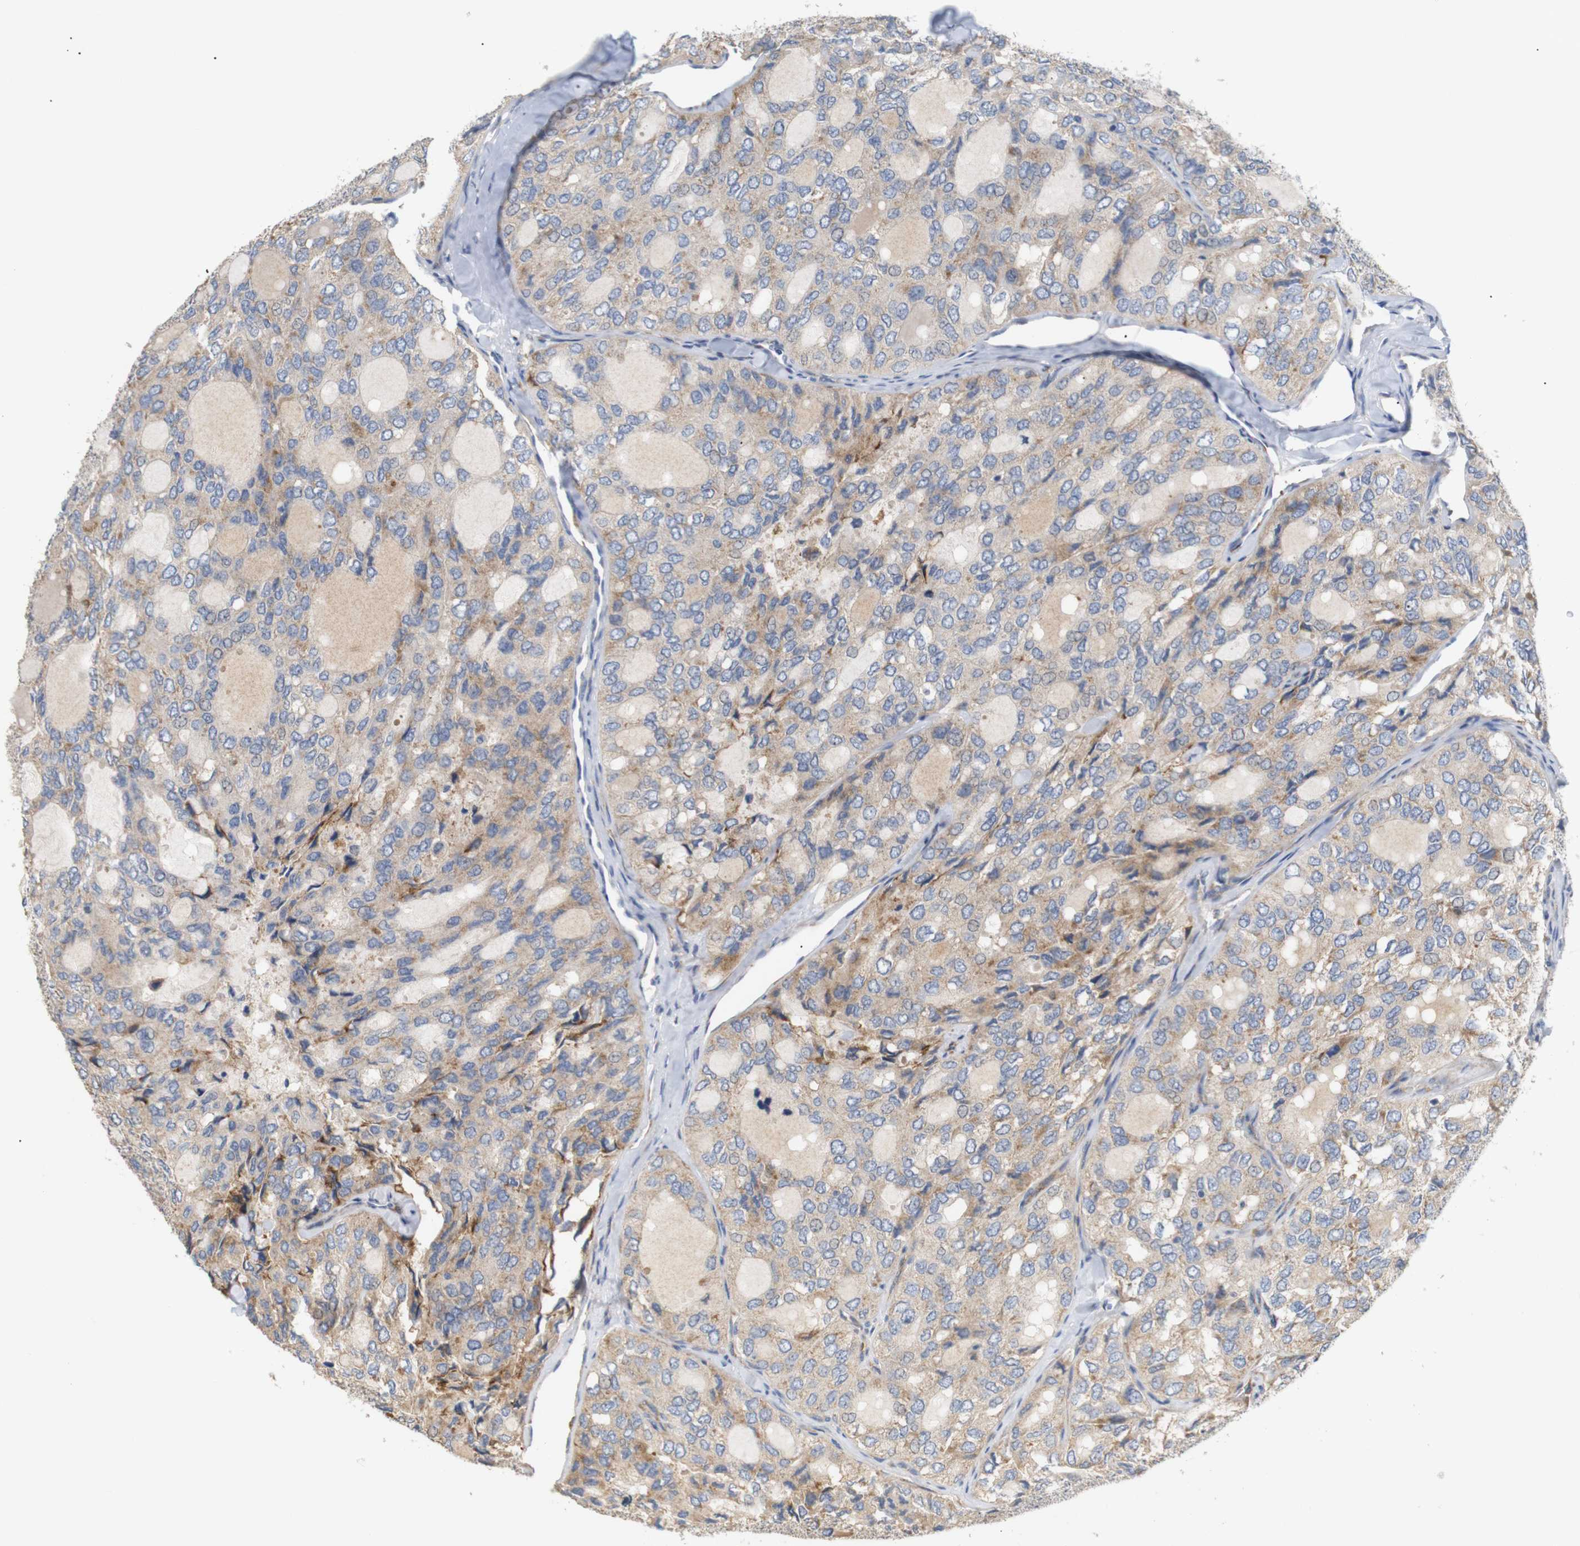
{"staining": {"intensity": "moderate", "quantity": ">75%", "location": "cytoplasmic/membranous"}, "tissue": "thyroid cancer", "cell_type": "Tumor cells", "image_type": "cancer", "snomed": [{"axis": "morphology", "description": "Follicular adenoma carcinoma, NOS"}, {"axis": "topography", "description": "Thyroid gland"}], "caption": "Thyroid cancer (follicular adenoma carcinoma) stained with a brown dye exhibits moderate cytoplasmic/membranous positive positivity in approximately >75% of tumor cells.", "gene": "TRIM5", "patient": {"sex": "male", "age": 75}}